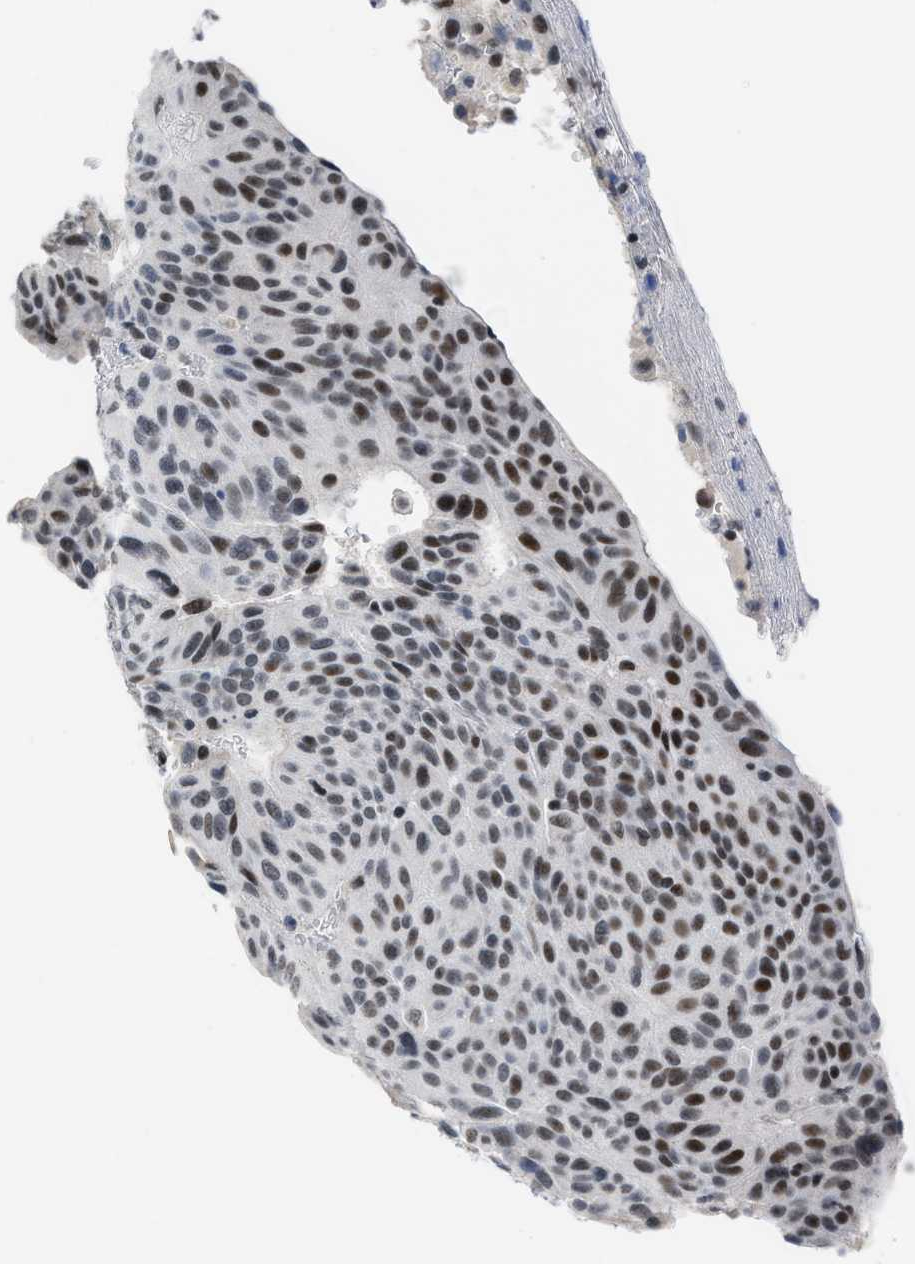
{"staining": {"intensity": "moderate", "quantity": ">75%", "location": "nuclear"}, "tissue": "urothelial cancer", "cell_type": "Tumor cells", "image_type": "cancer", "snomed": [{"axis": "morphology", "description": "Urothelial carcinoma, High grade"}, {"axis": "topography", "description": "Urinary bladder"}], "caption": "Immunohistochemical staining of human urothelial cancer shows moderate nuclear protein expression in about >75% of tumor cells.", "gene": "TERF2IP", "patient": {"sex": "male", "age": 66}}